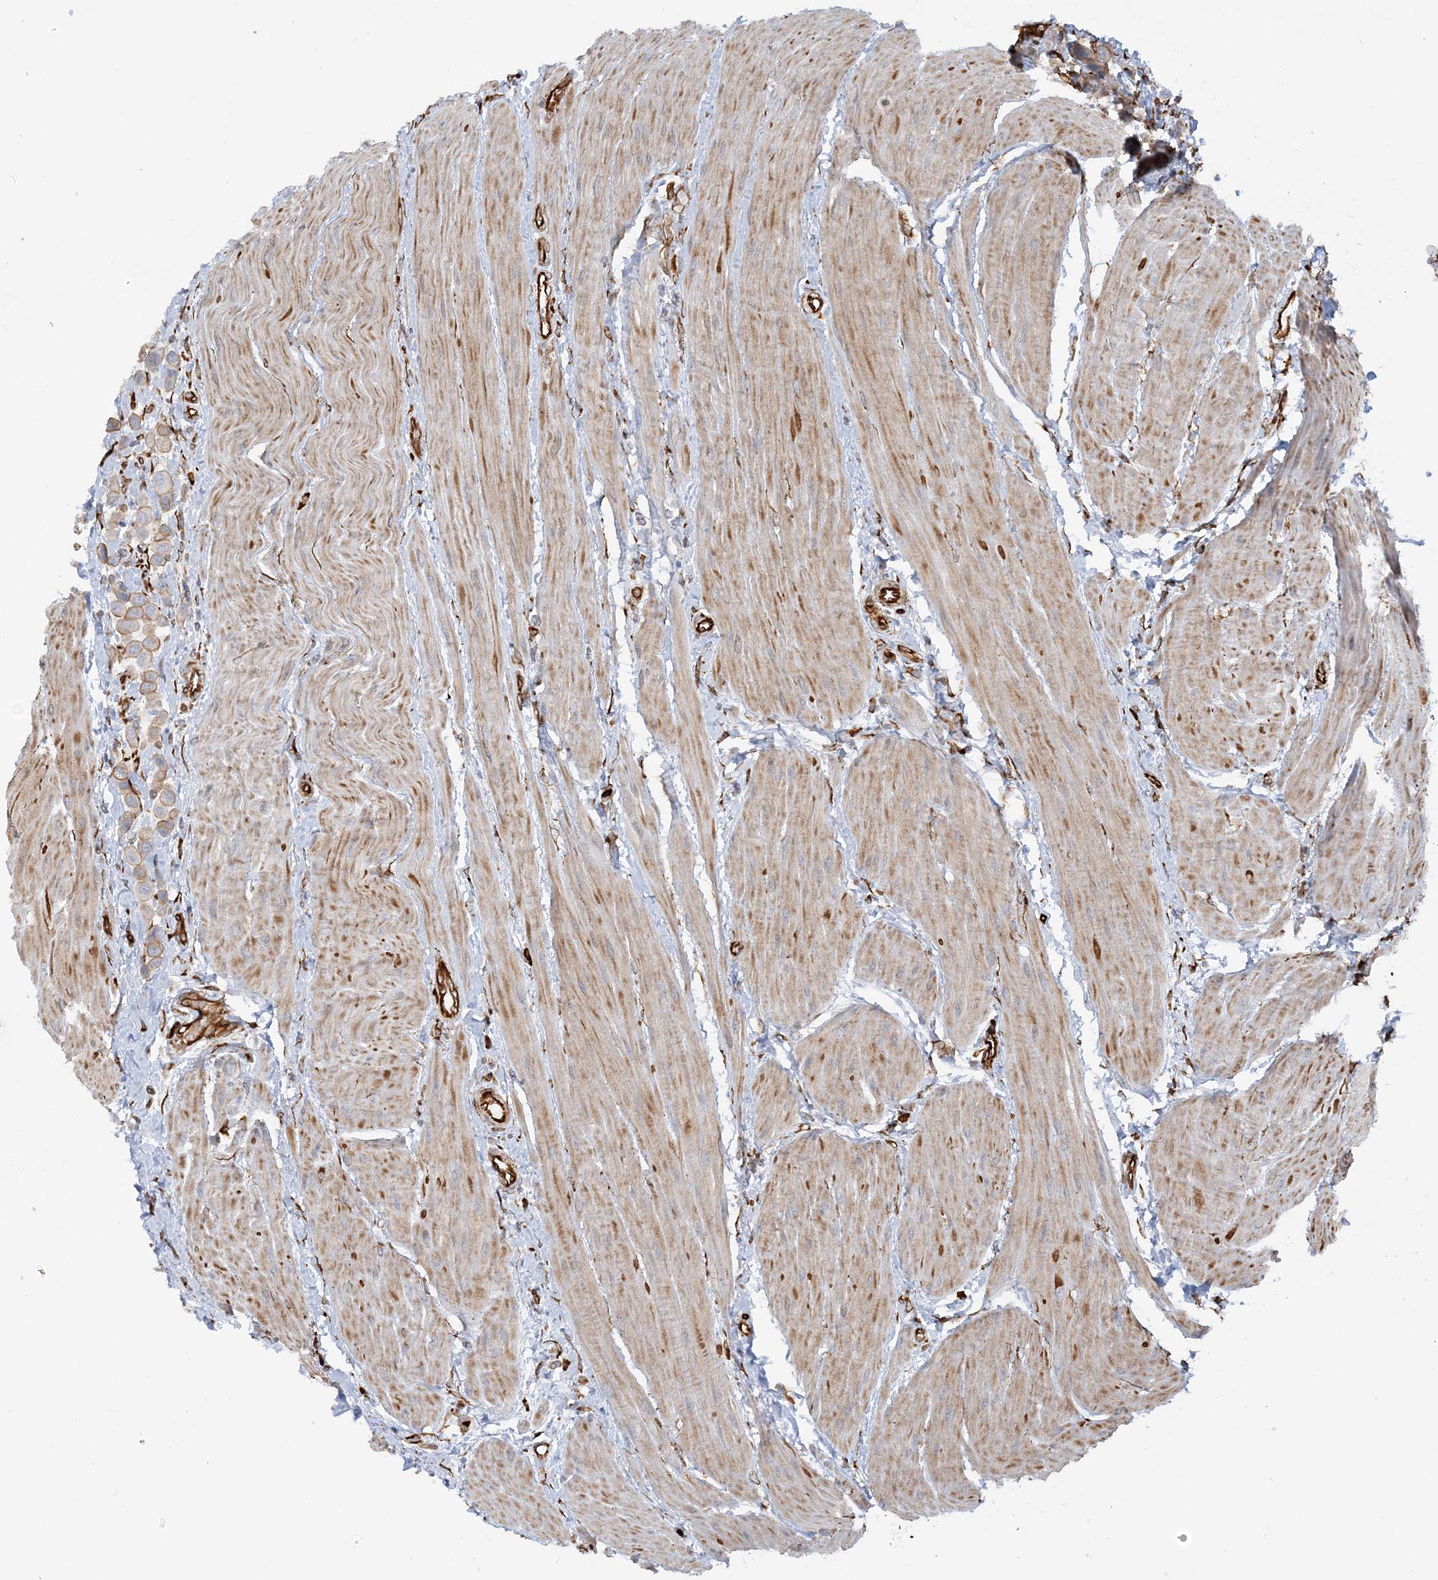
{"staining": {"intensity": "weak", "quantity": ">75%", "location": "cytoplasmic/membranous"}, "tissue": "urothelial cancer", "cell_type": "Tumor cells", "image_type": "cancer", "snomed": [{"axis": "morphology", "description": "Urothelial carcinoma, High grade"}, {"axis": "topography", "description": "Urinary bladder"}], "caption": "Protein staining reveals weak cytoplasmic/membranous positivity in about >75% of tumor cells in high-grade urothelial carcinoma. The staining is performed using DAB (3,3'-diaminobenzidine) brown chromogen to label protein expression. The nuclei are counter-stained blue using hematoxylin.", "gene": "SCLT1", "patient": {"sex": "male", "age": 50}}